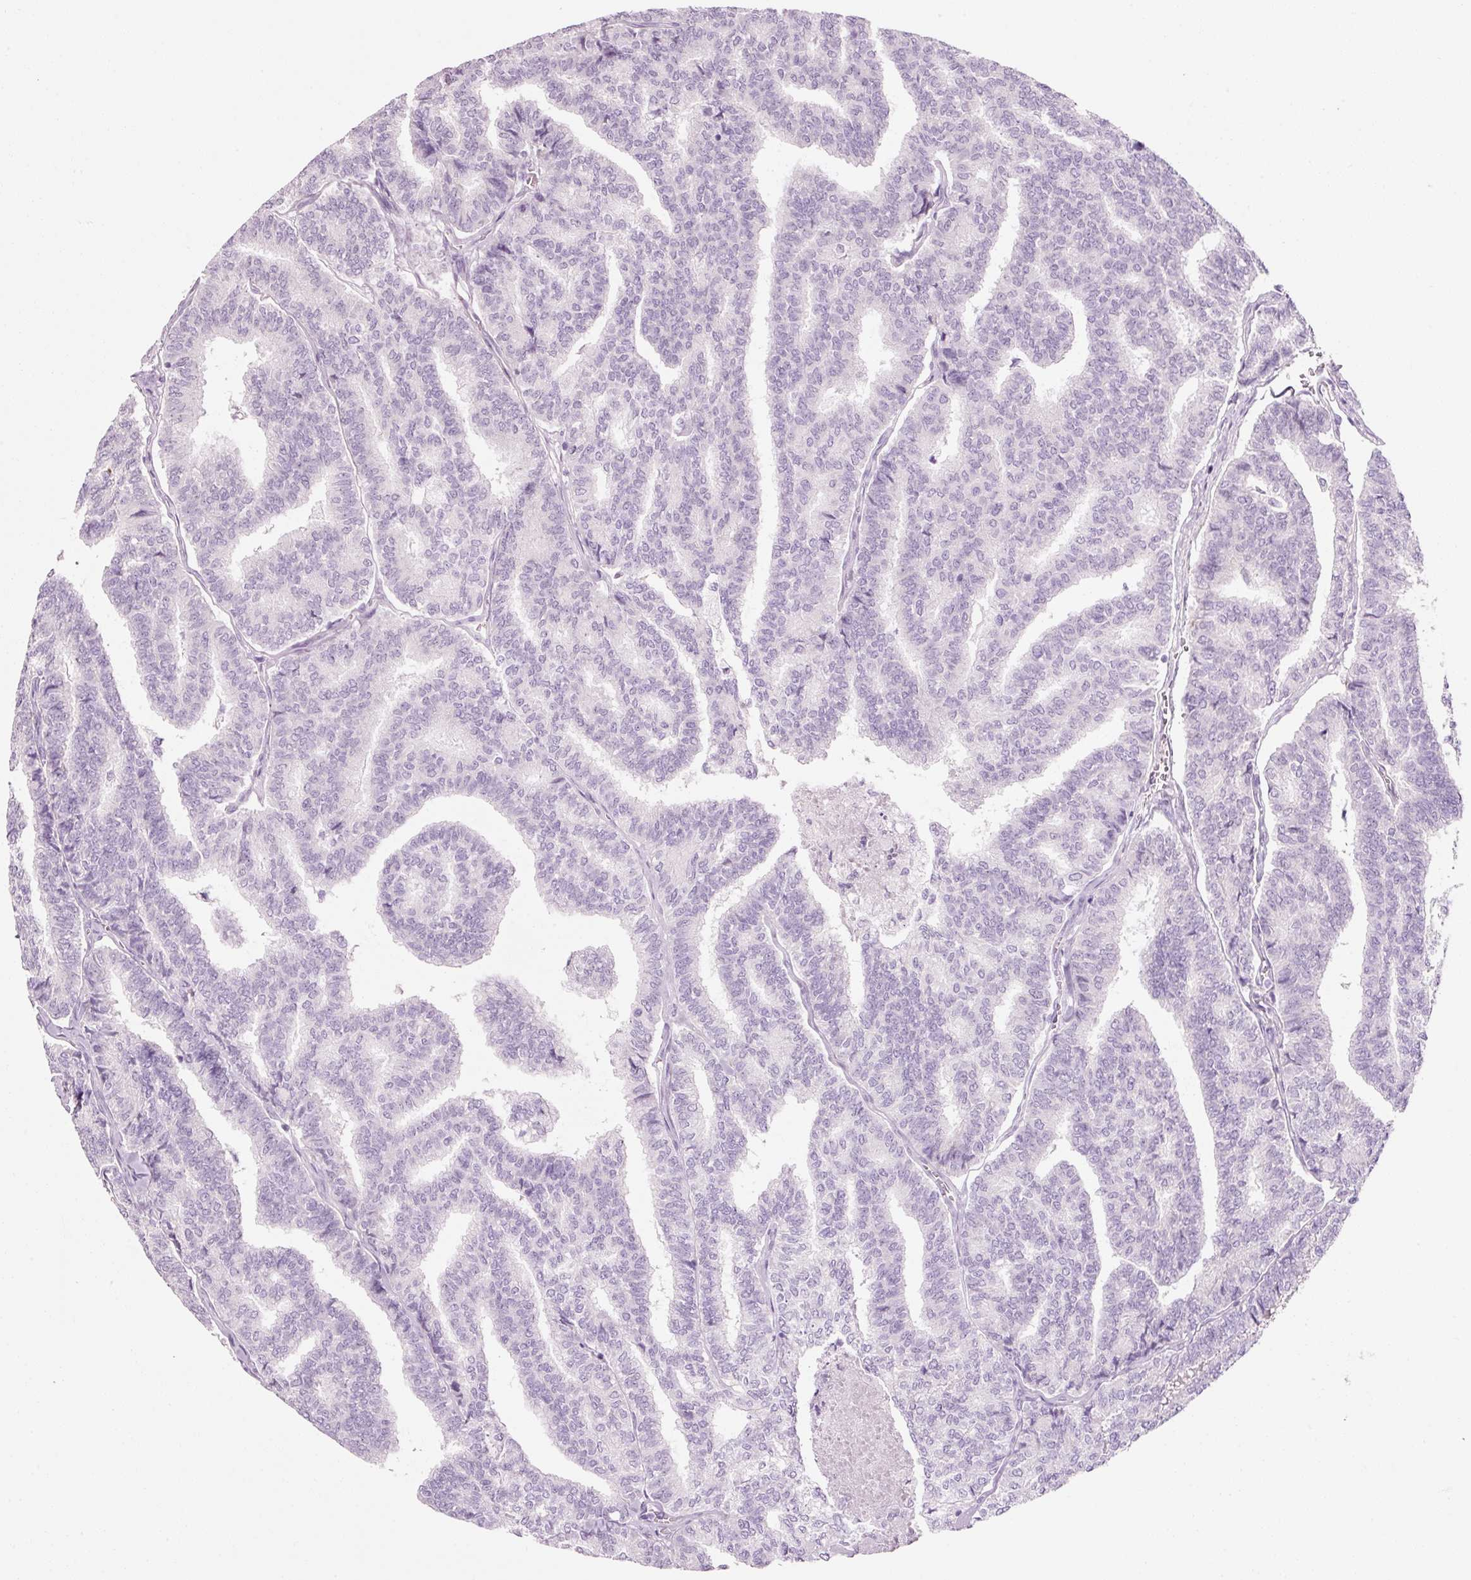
{"staining": {"intensity": "negative", "quantity": "none", "location": "none"}, "tissue": "thyroid cancer", "cell_type": "Tumor cells", "image_type": "cancer", "snomed": [{"axis": "morphology", "description": "Papillary adenocarcinoma, NOS"}, {"axis": "topography", "description": "Thyroid gland"}], "caption": "A high-resolution image shows immunohistochemistry (IHC) staining of thyroid cancer (papillary adenocarcinoma), which demonstrates no significant staining in tumor cells. (DAB immunohistochemistry (IHC) with hematoxylin counter stain).", "gene": "ANKRD20A1", "patient": {"sex": "female", "age": 35}}